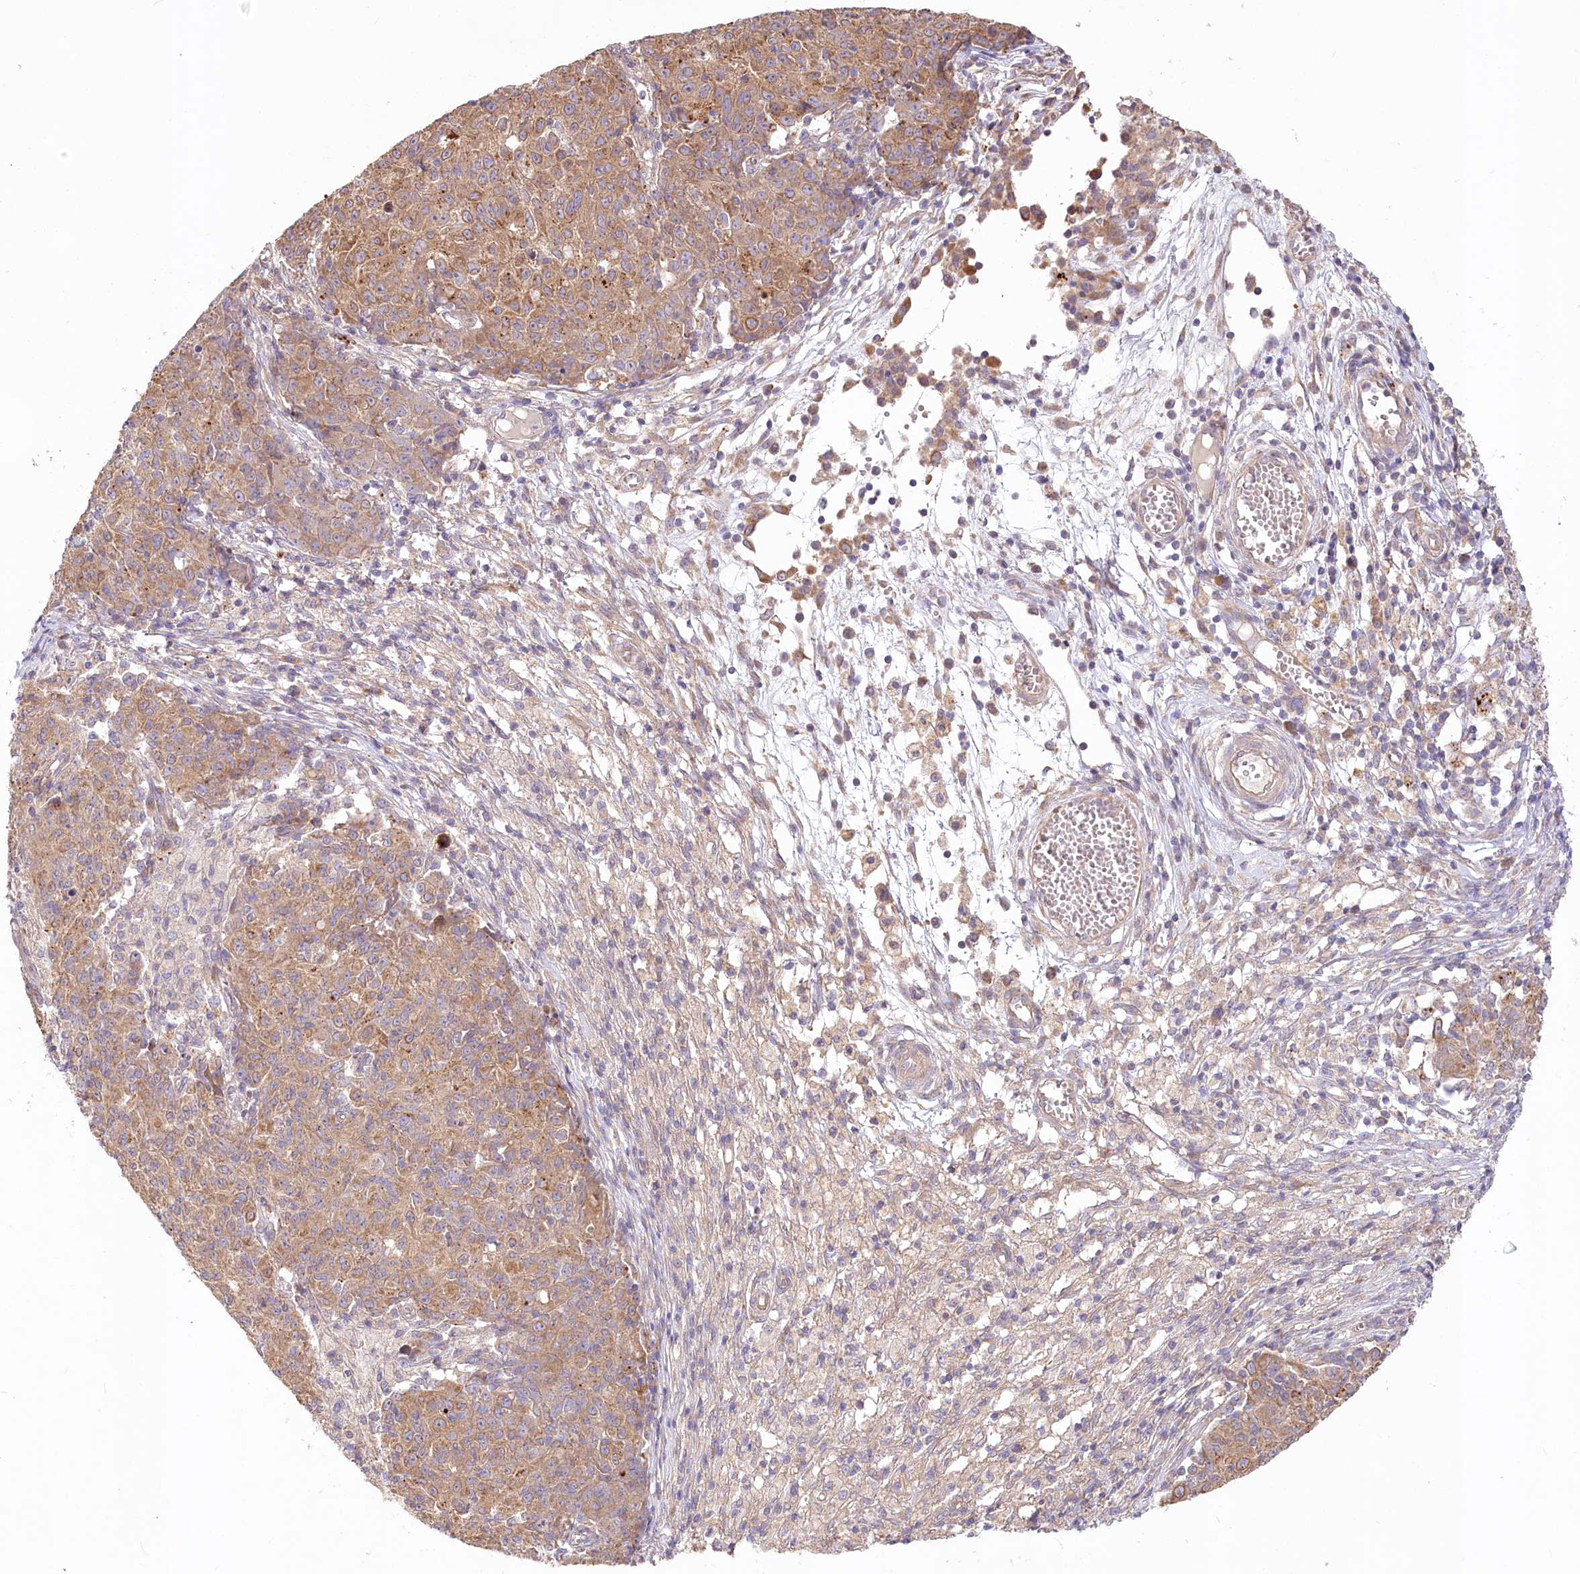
{"staining": {"intensity": "moderate", "quantity": ">75%", "location": "cytoplasmic/membranous"}, "tissue": "ovarian cancer", "cell_type": "Tumor cells", "image_type": "cancer", "snomed": [{"axis": "morphology", "description": "Carcinoma, endometroid"}, {"axis": "topography", "description": "Ovary"}], "caption": "DAB immunohistochemical staining of ovarian endometroid carcinoma exhibits moderate cytoplasmic/membranous protein staining in approximately >75% of tumor cells.", "gene": "PYROXD1", "patient": {"sex": "female", "age": 42}}